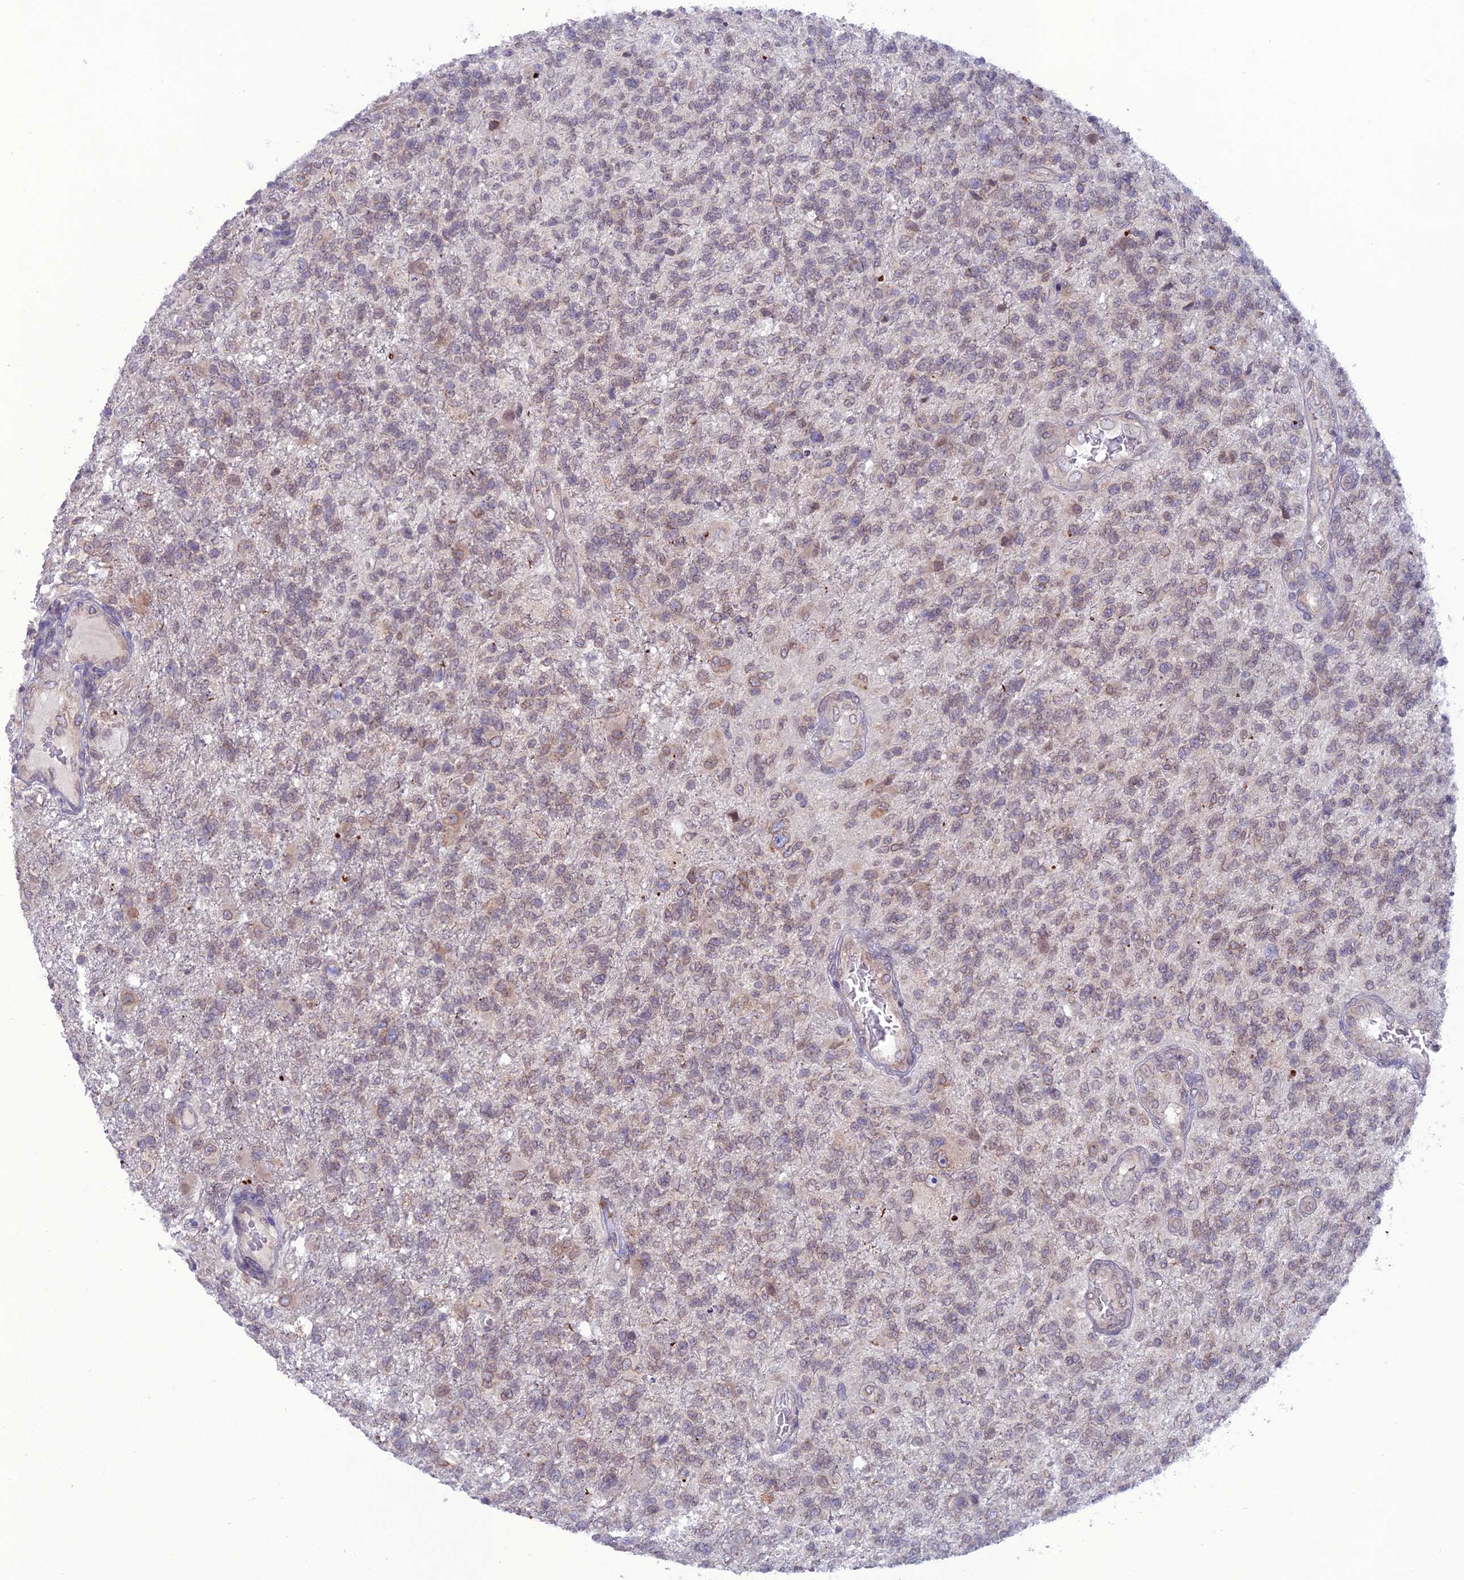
{"staining": {"intensity": "weak", "quantity": "25%-75%", "location": "cytoplasmic/membranous,nuclear"}, "tissue": "glioma", "cell_type": "Tumor cells", "image_type": "cancer", "snomed": [{"axis": "morphology", "description": "Glioma, malignant, High grade"}, {"axis": "topography", "description": "Brain"}], "caption": "There is low levels of weak cytoplasmic/membranous and nuclear expression in tumor cells of malignant high-grade glioma, as demonstrated by immunohistochemical staining (brown color).", "gene": "WDR46", "patient": {"sex": "male", "age": 56}}